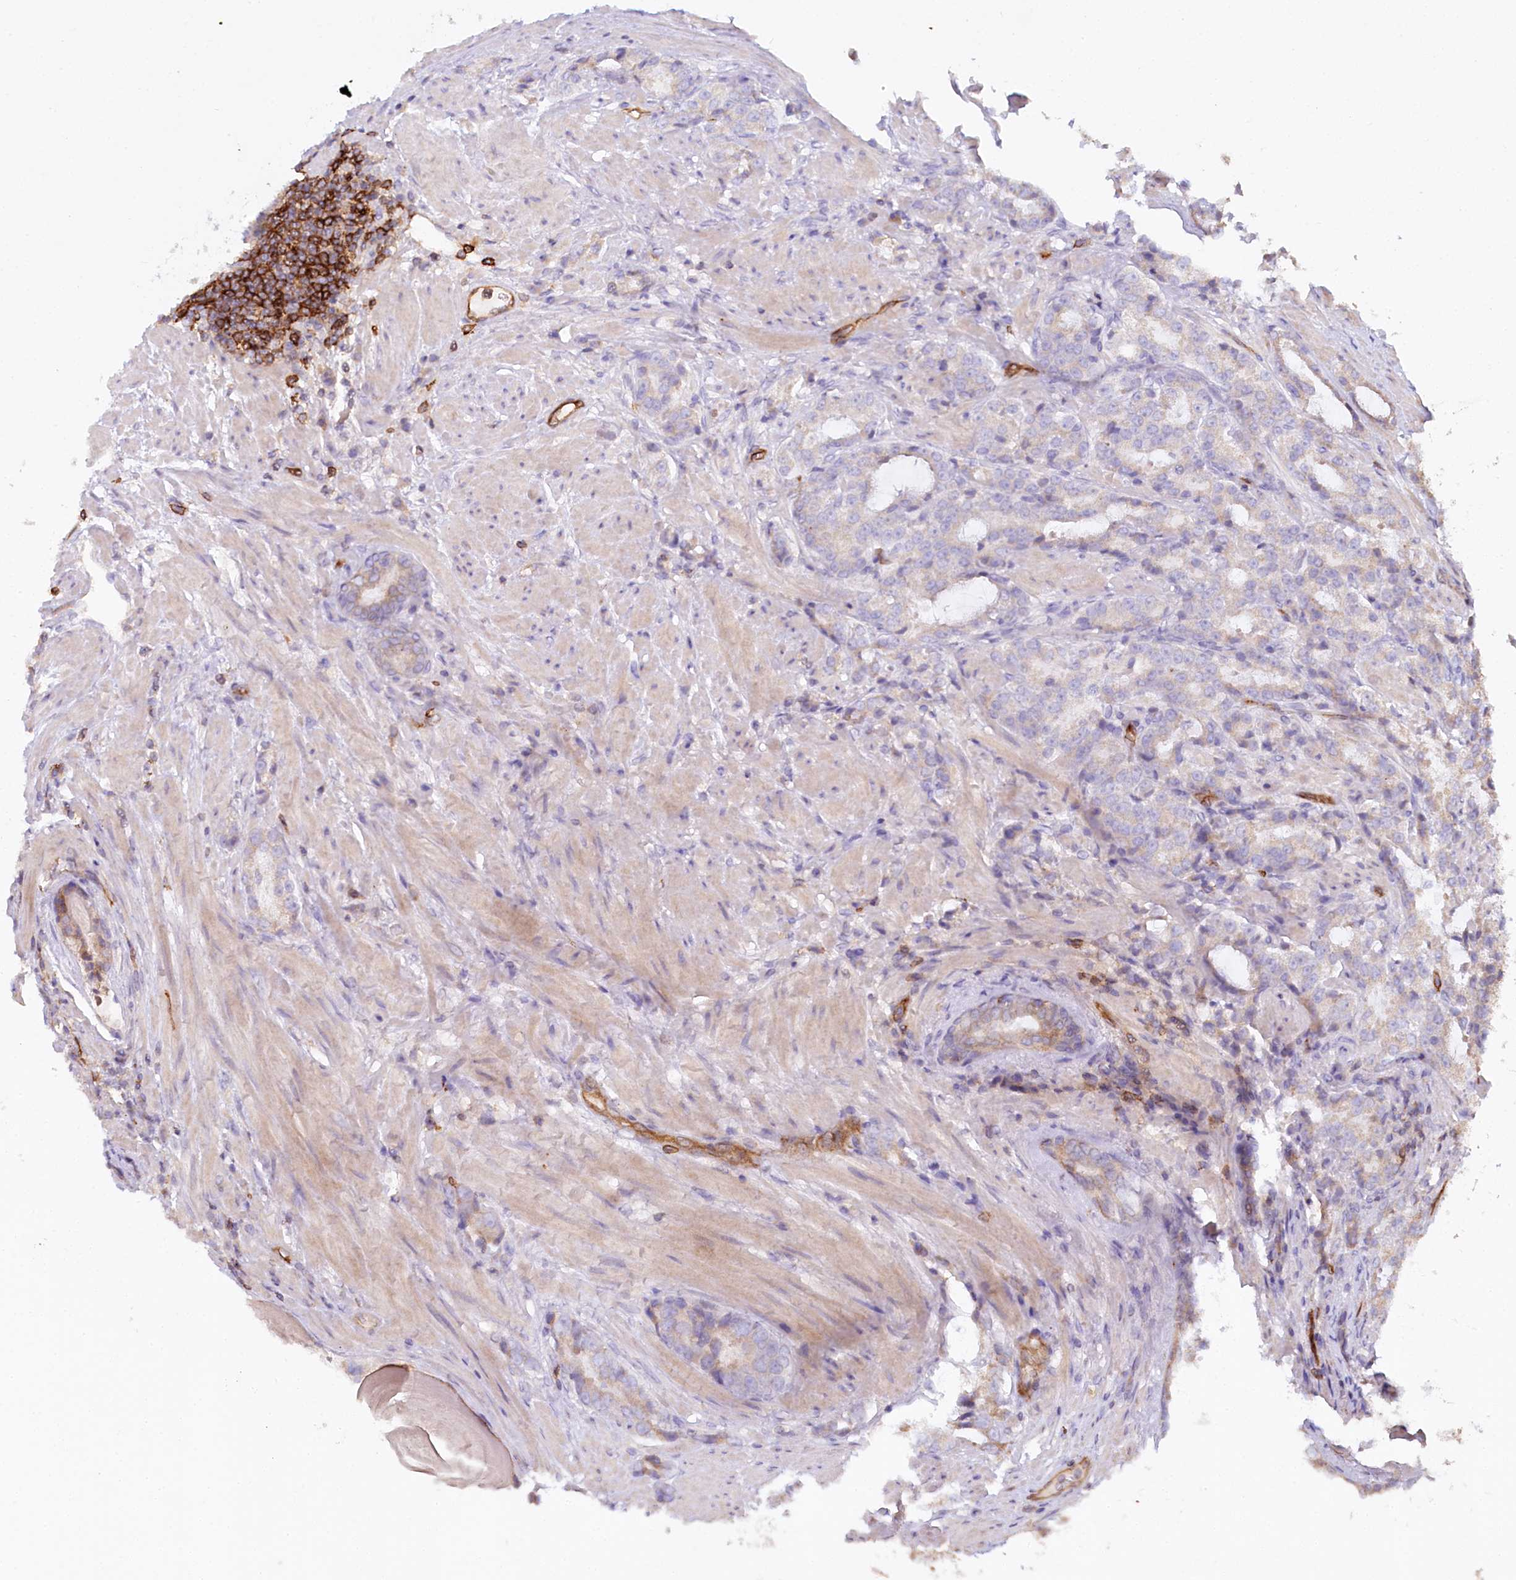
{"staining": {"intensity": "moderate", "quantity": "<25%", "location": "cytoplasmic/membranous"}, "tissue": "prostate cancer", "cell_type": "Tumor cells", "image_type": "cancer", "snomed": [{"axis": "morphology", "description": "Adenocarcinoma, High grade"}, {"axis": "topography", "description": "Prostate"}], "caption": "IHC of prostate high-grade adenocarcinoma exhibits low levels of moderate cytoplasmic/membranous staining in approximately <25% of tumor cells.", "gene": "RBP5", "patient": {"sex": "male", "age": 66}}